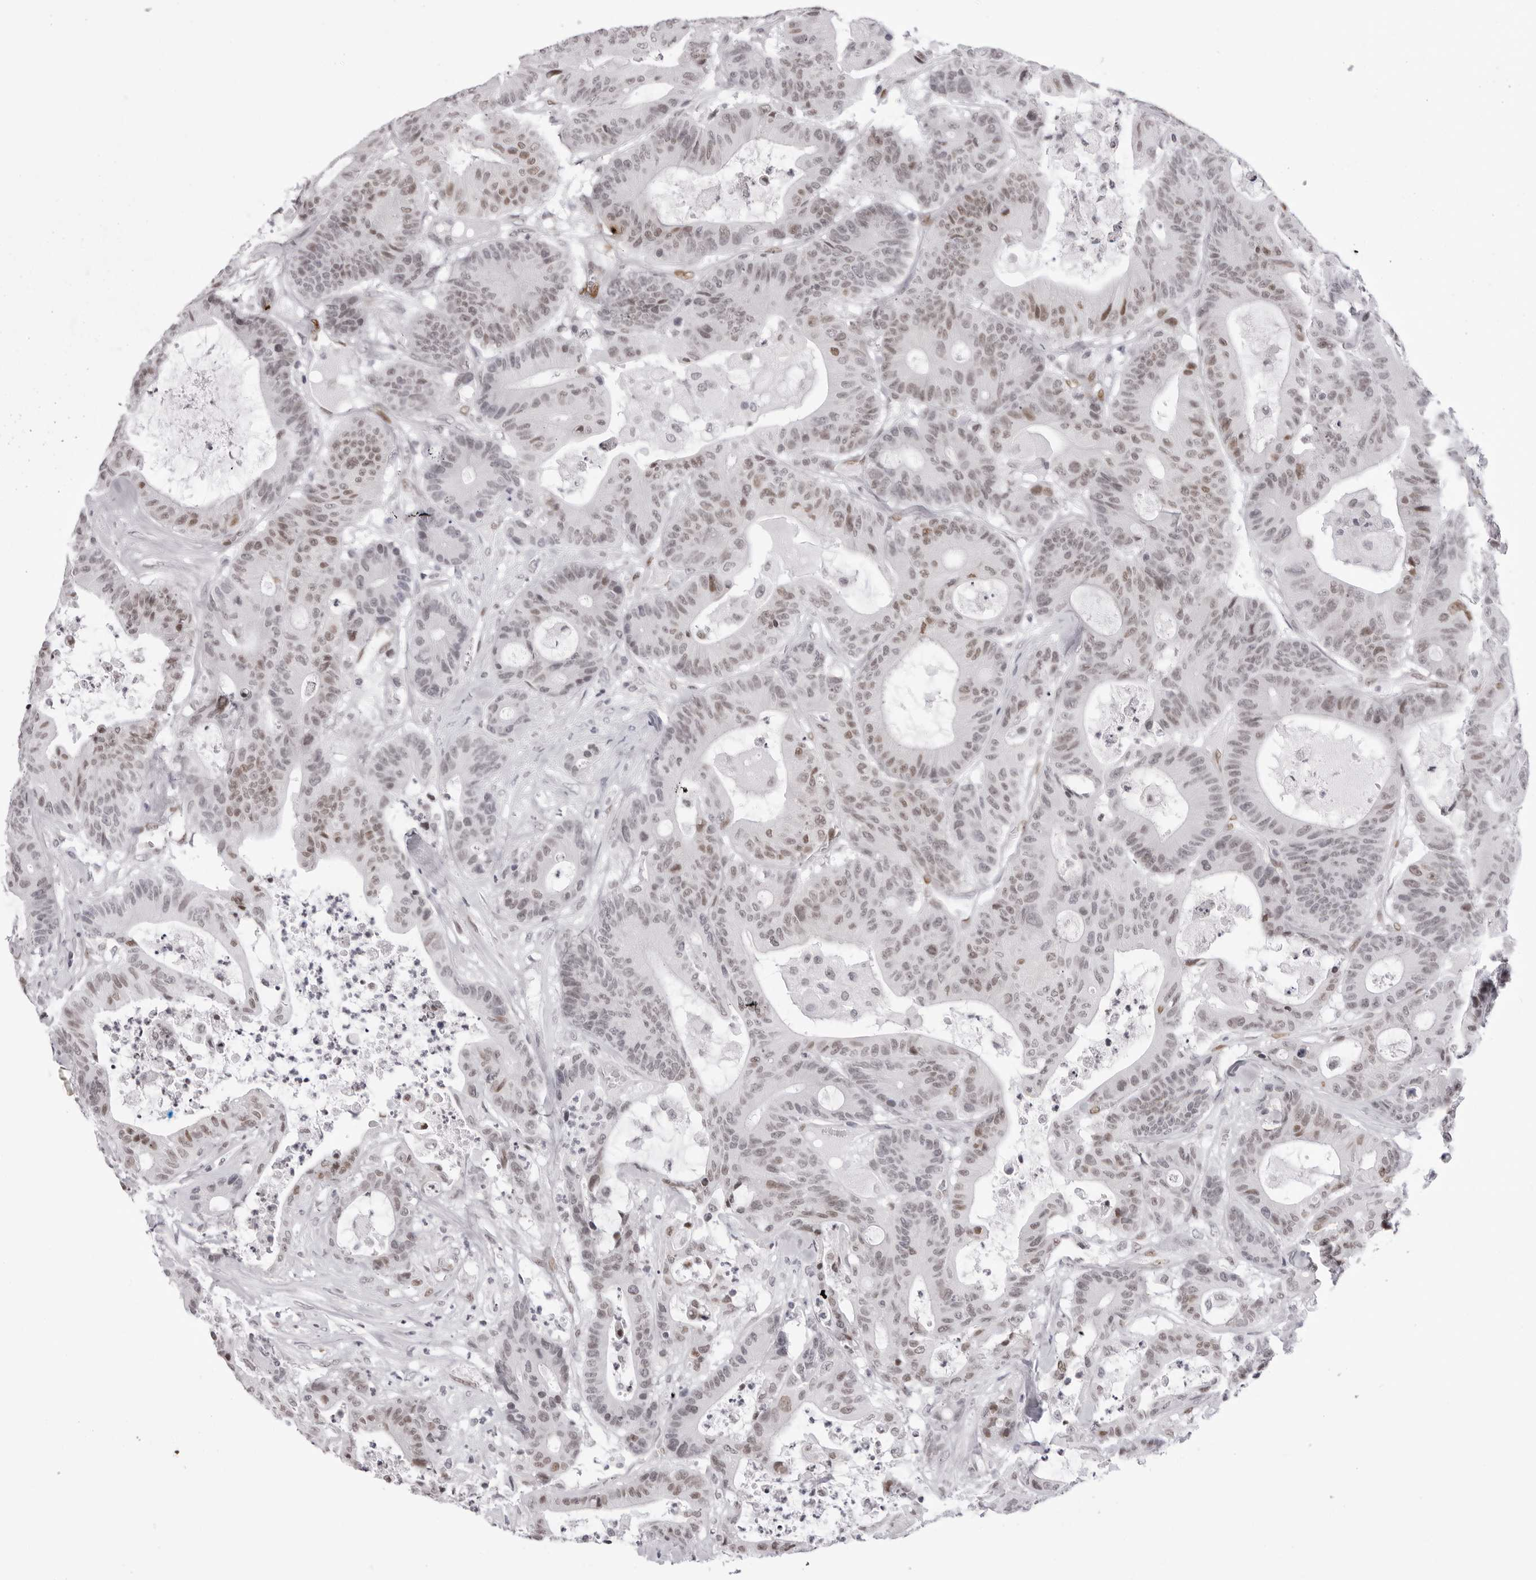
{"staining": {"intensity": "weak", "quantity": "25%-75%", "location": "nuclear"}, "tissue": "colorectal cancer", "cell_type": "Tumor cells", "image_type": "cancer", "snomed": [{"axis": "morphology", "description": "Adenocarcinoma, NOS"}, {"axis": "topography", "description": "Colon"}], "caption": "A low amount of weak nuclear positivity is seen in approximately 25%-75% of tumor cells in colorectal adenocarcinoma tissue.", "gene": "MAFK", "patient": {"sex": "female", "age": 84}}